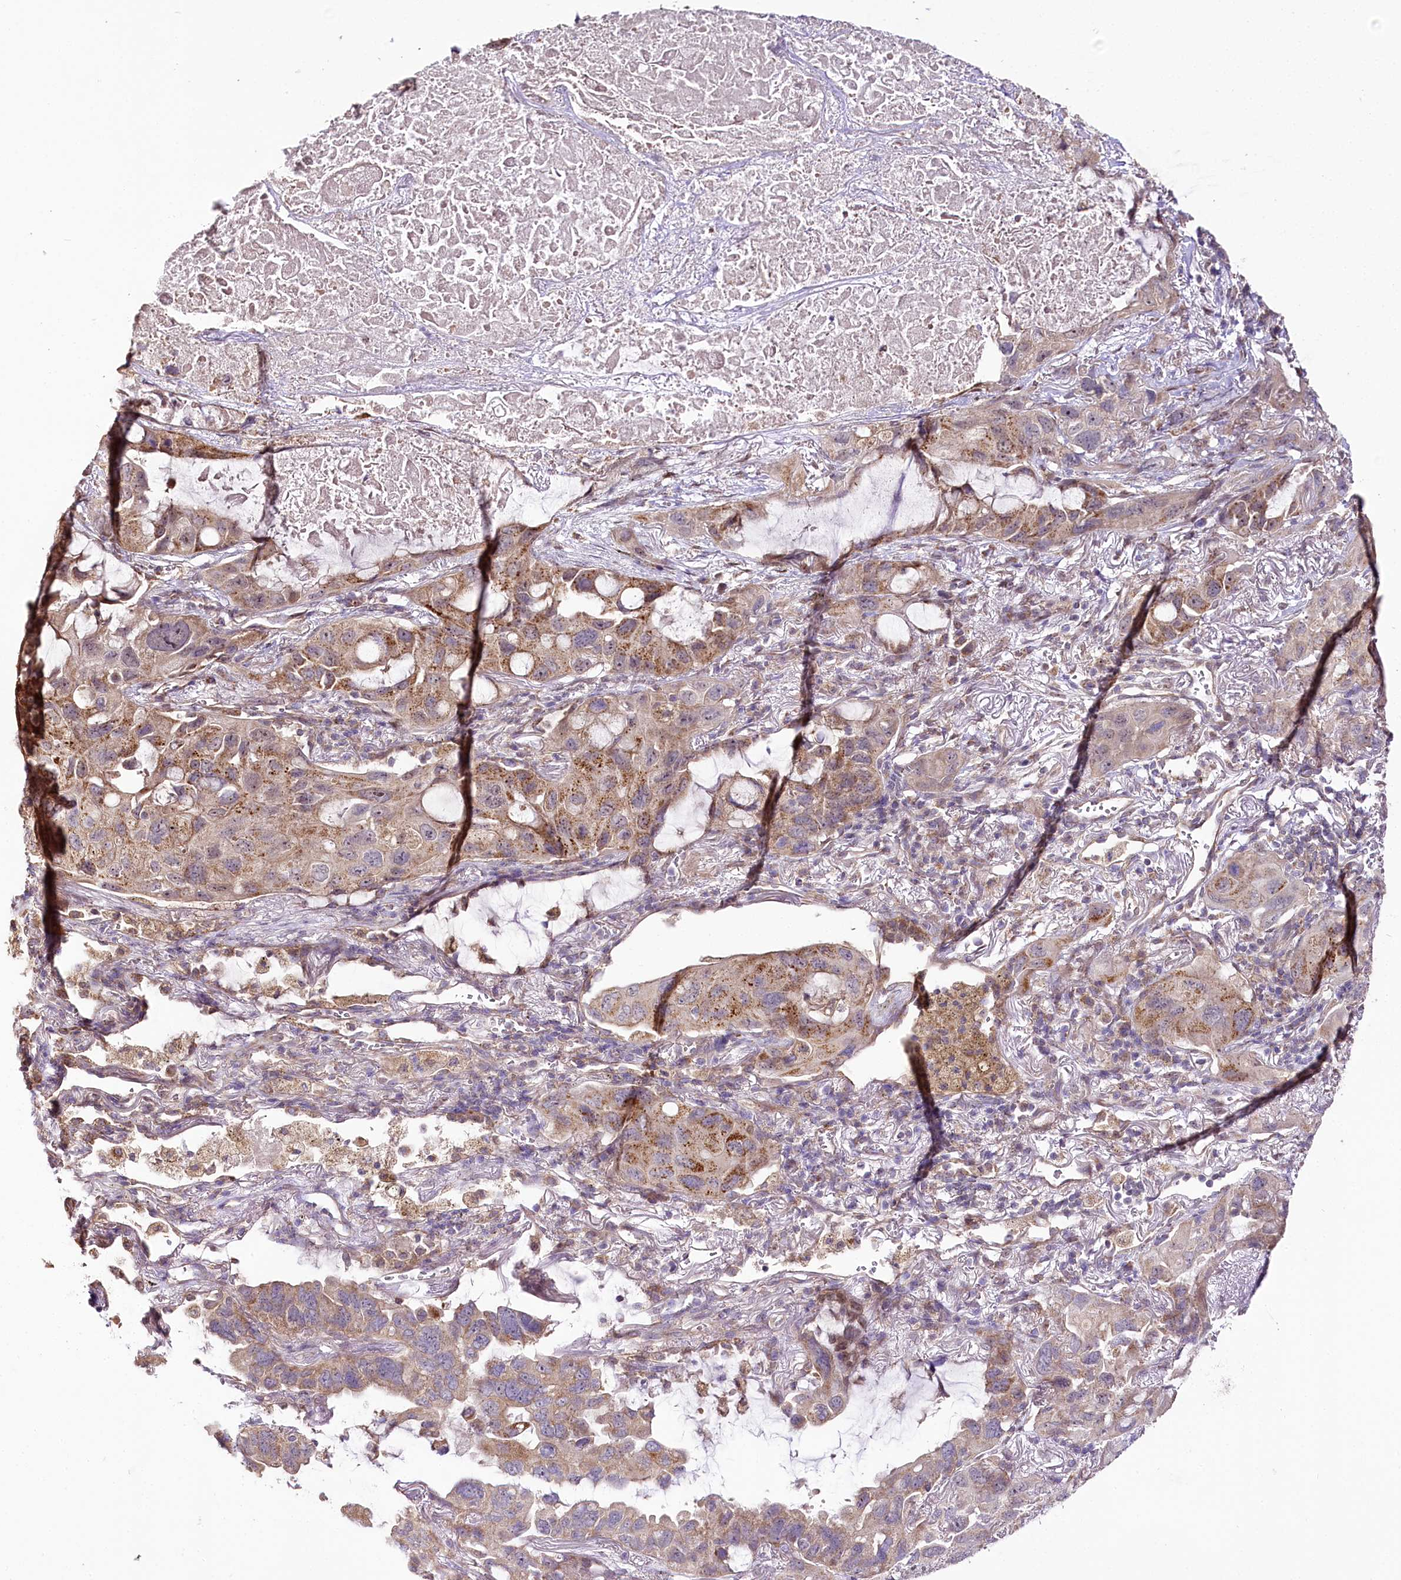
{"staining": {"intensity": "moderate", "quantity": ">75%", "location": "cytoplasmic/membranous"}, "tissue": "lung cancer", "cell_type": "Tumor cells", "image_type": "cancer", "snomed": [{"axis": "morphology", "description": "Squamous cell carcinoma, NOS"}, {"axis": "topography", "description": "Lung"}], "caption": "This is an image of IHC staining of squamous cell carcinoma (lung), which shows moderate staining in the cytoplasmic/membranous of tumor cells.", "gene": "ZNF226", "patient": {"sex": "female", "age": 73}}